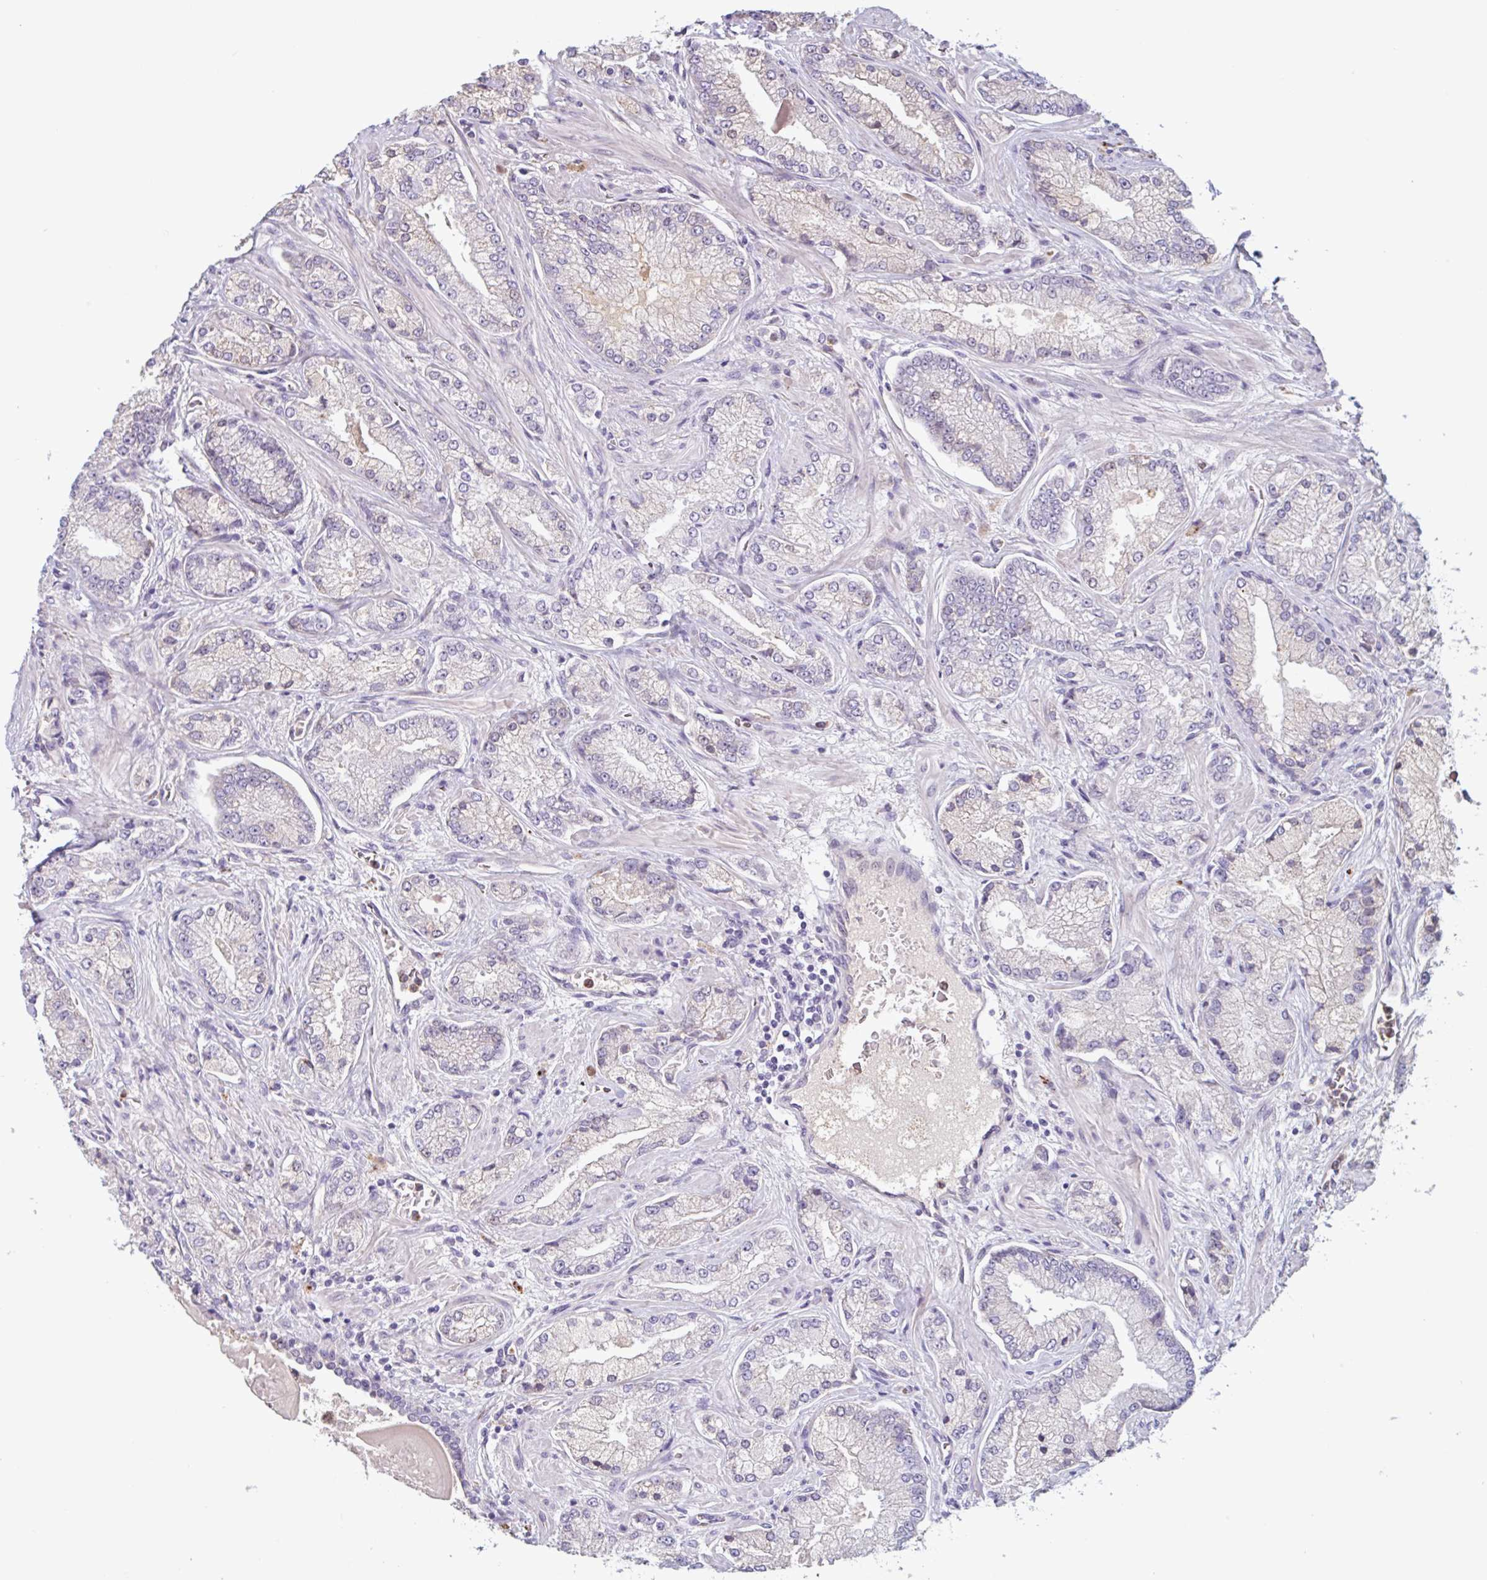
{"staining": {"intensity": "negative", "quantity": "none", "location": "none"}, "tissue": "prostate cancer", "cell_type": "Tumor cells", "image_type": "cancer", "snomed": [{"axis": "morphology", "description": "Normal tissue, NOS"}, {"axis": "morphology", "description": "Adenocarcinoma, High grade"}, {"axis": "topography", "description": "Prostate"}, {"axis": "topography", "description": "Peripheral nerve tissue"}], "caption": "DAB immunohistochemical staining of human prostate cancer reveals no significant positivity in tumor cells.", "gene": "TAF1D", "patient": {"sex": "male", "age": 68}}